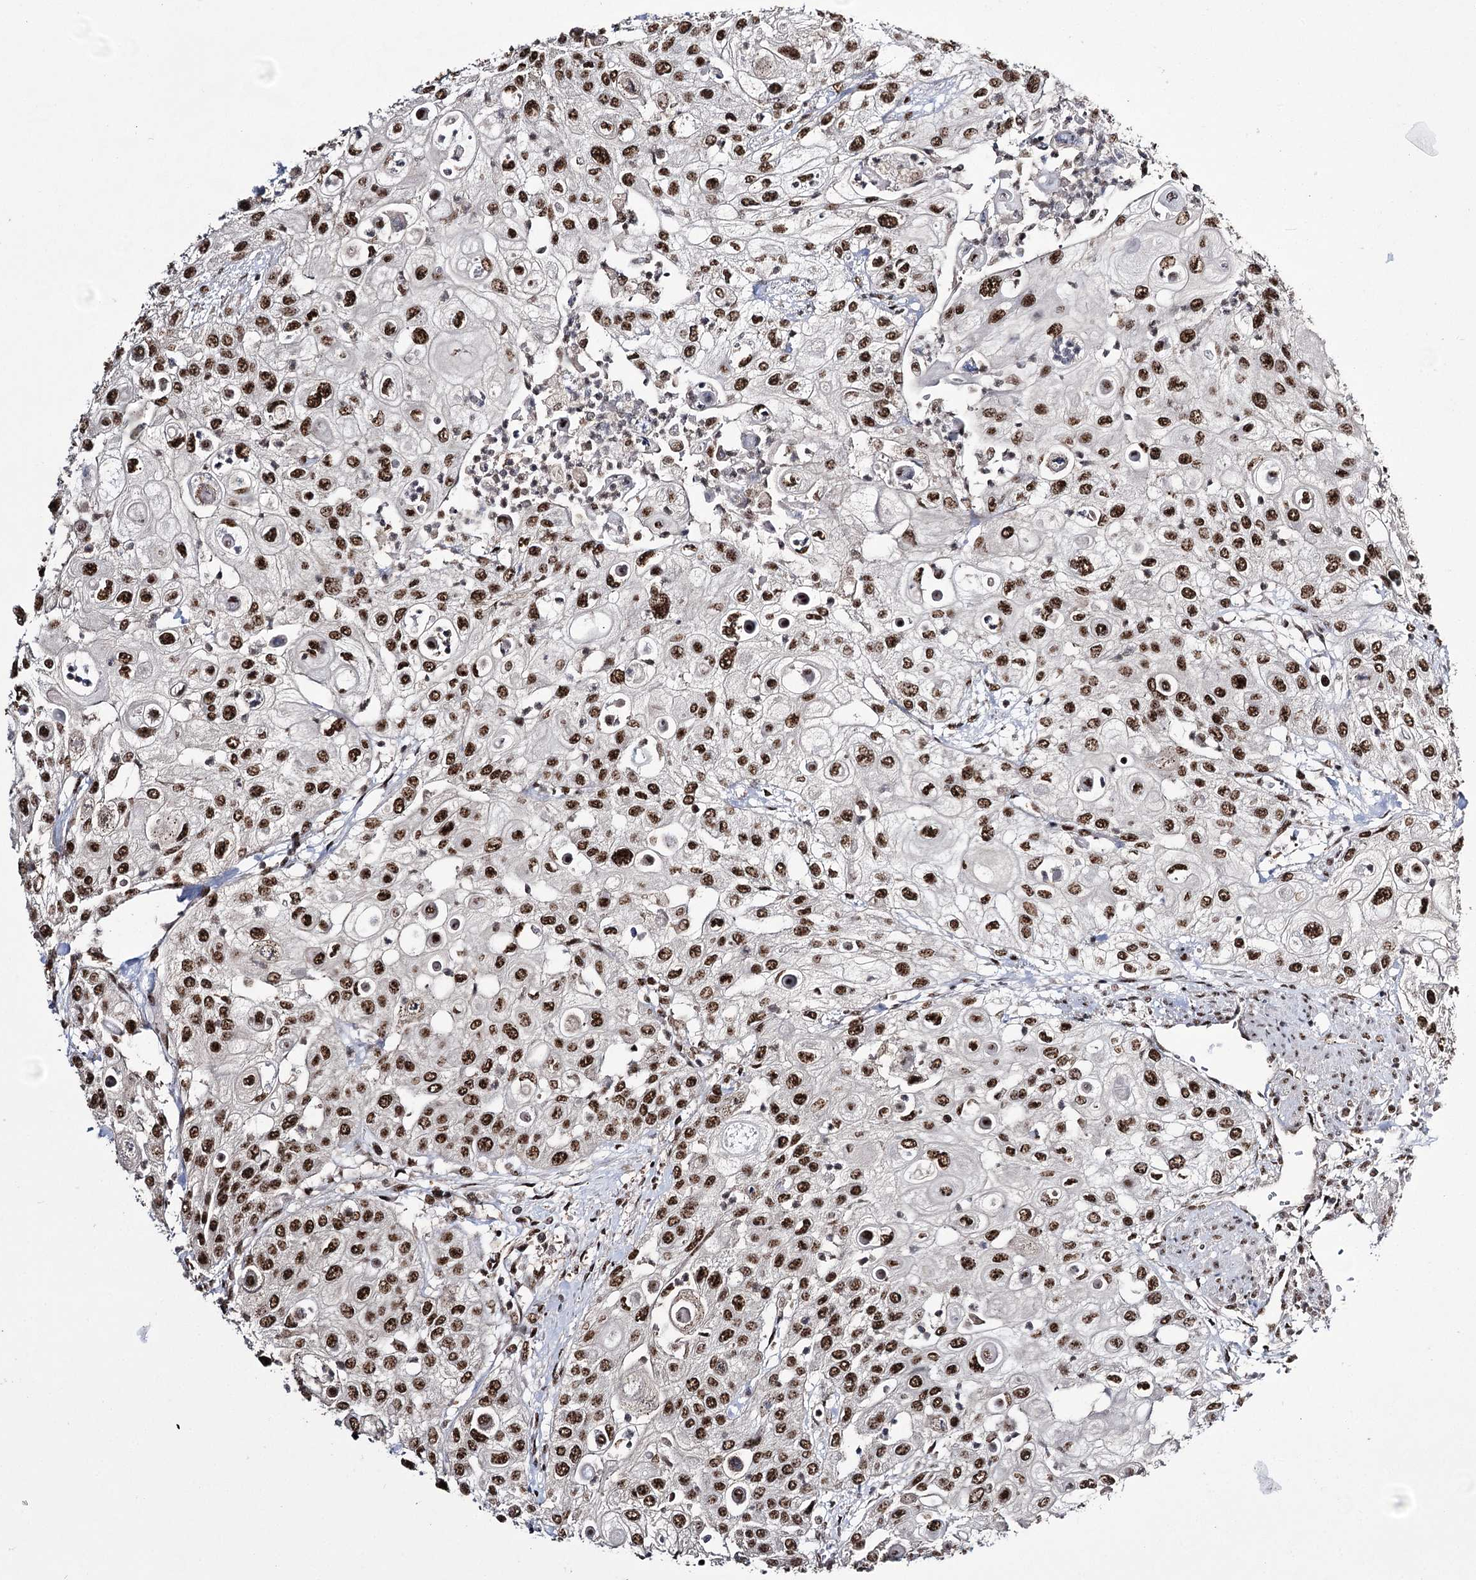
{"staining": {"intensity": "strong", "quantity": ">75%", "location": "nuclear"}, "tissue": "urothelial cancer", "cell_type": "Tumor cells", "image_type": "cancer", "snomed": [{"axis": "morphology", "description": "Urothelial carcinoma, High grade"}, {"axis": "topography", "description": "Urinary bladder"}], "caption": "DAB (3,3'-diaminobenzidine) immunohistochemical staining of human urothelial cancer demonstrates strong nuclear protein staining in about >75% of tumor cells.", "gene": "PRPF40A", "patient": {"sex": "female", "age": 79}}